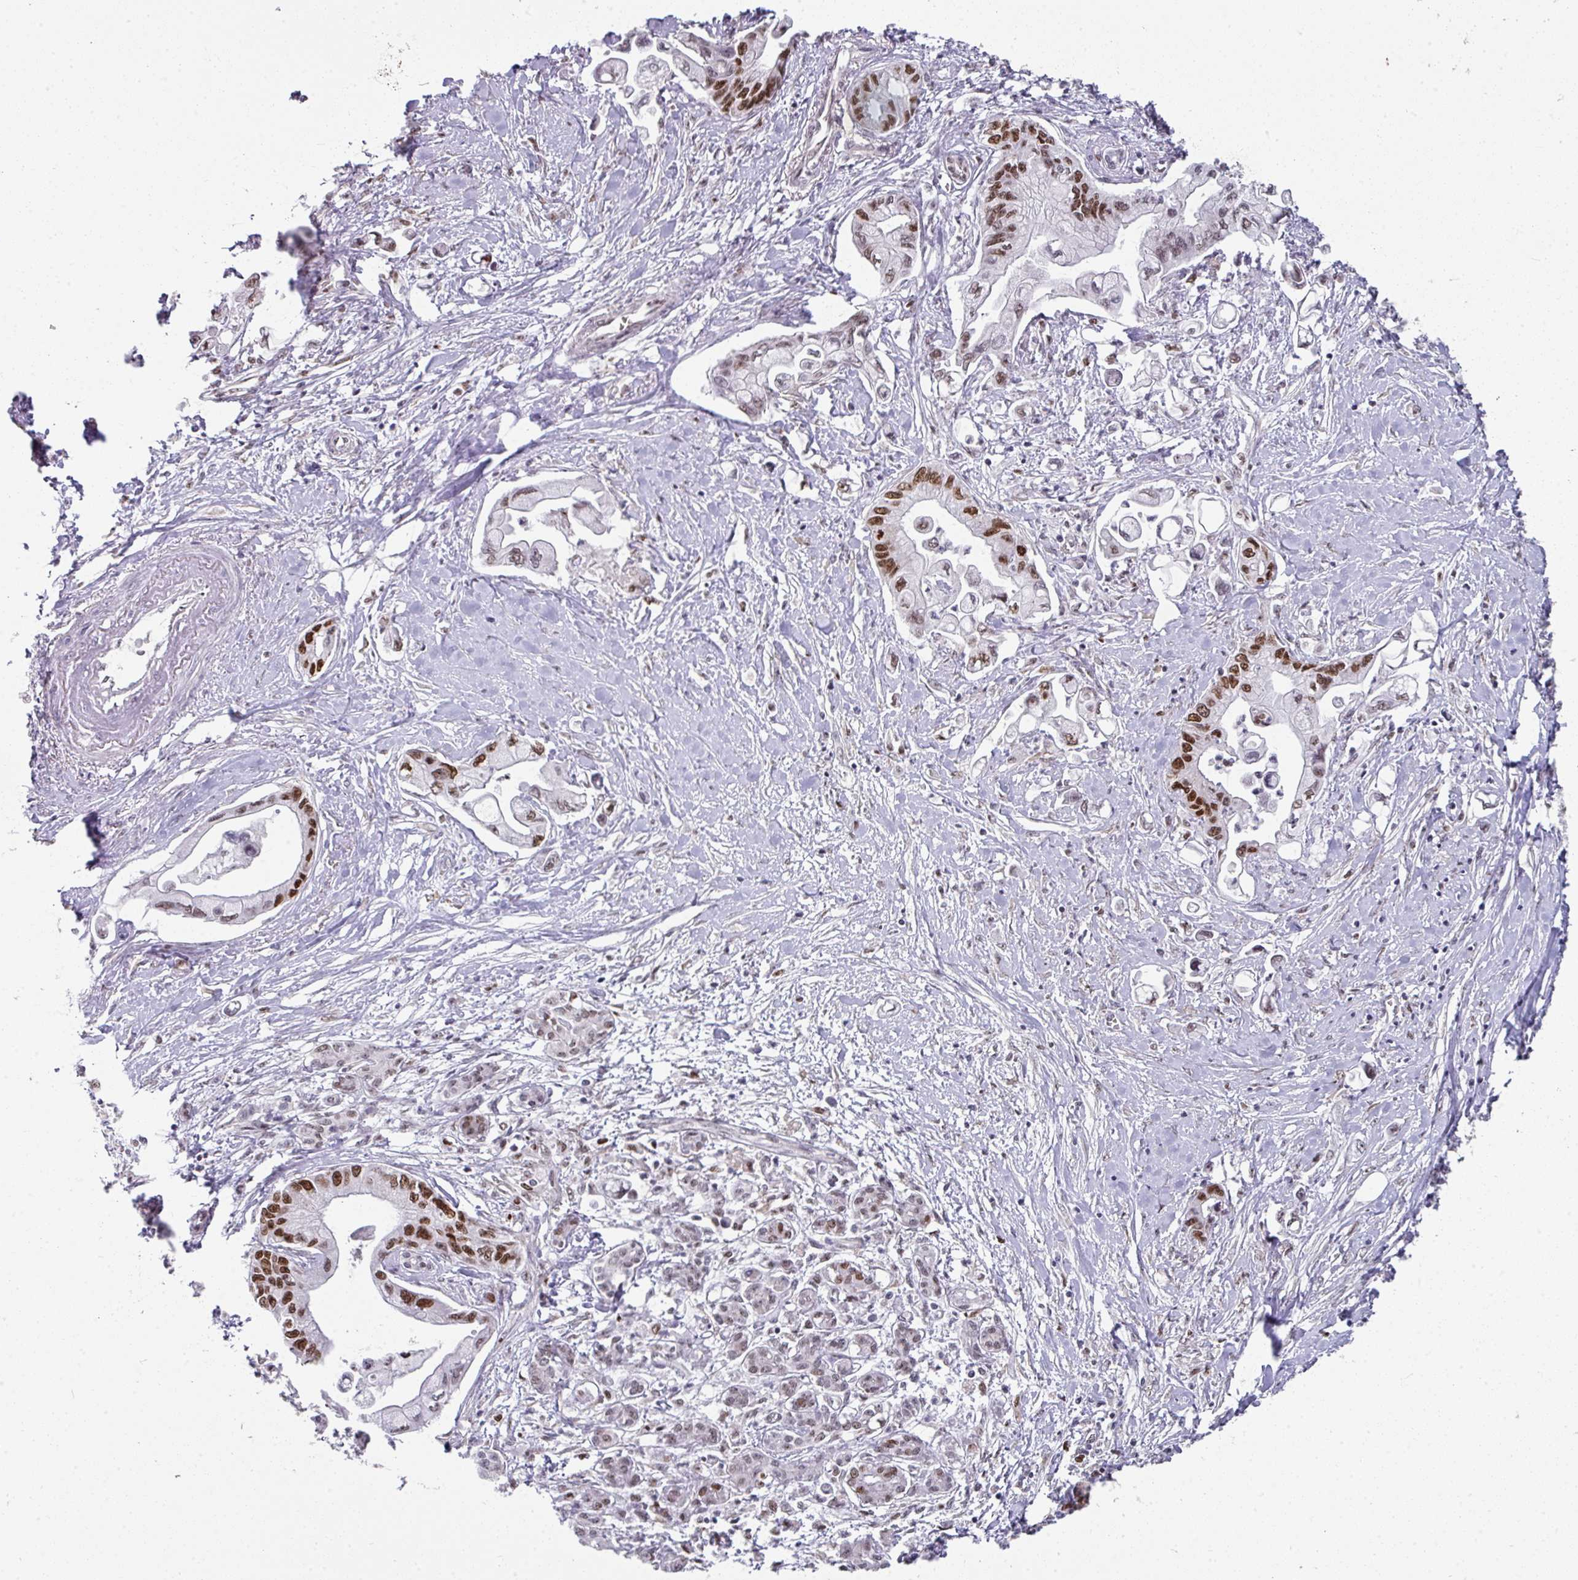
{"staining": {"intensity": "moderate", "quantity": ">75%", "location": "nuclear"}, "tissue": "pancreatic cancer", "cell_type": "Tumor cells", "image_type": "cancer", "snomed": [{"axis": "morphology", "description": "Adenocarcinoma, NOS"}, {"axis": "topography", "description": "Pancreas"}], "caption": "Human pancreatic cancer (adenocarcinoma) stained with a protein marker reveals moderate staining in tumor cells.", "gene": "RAD50", "patient": {"sex": "male", "age": 61}}